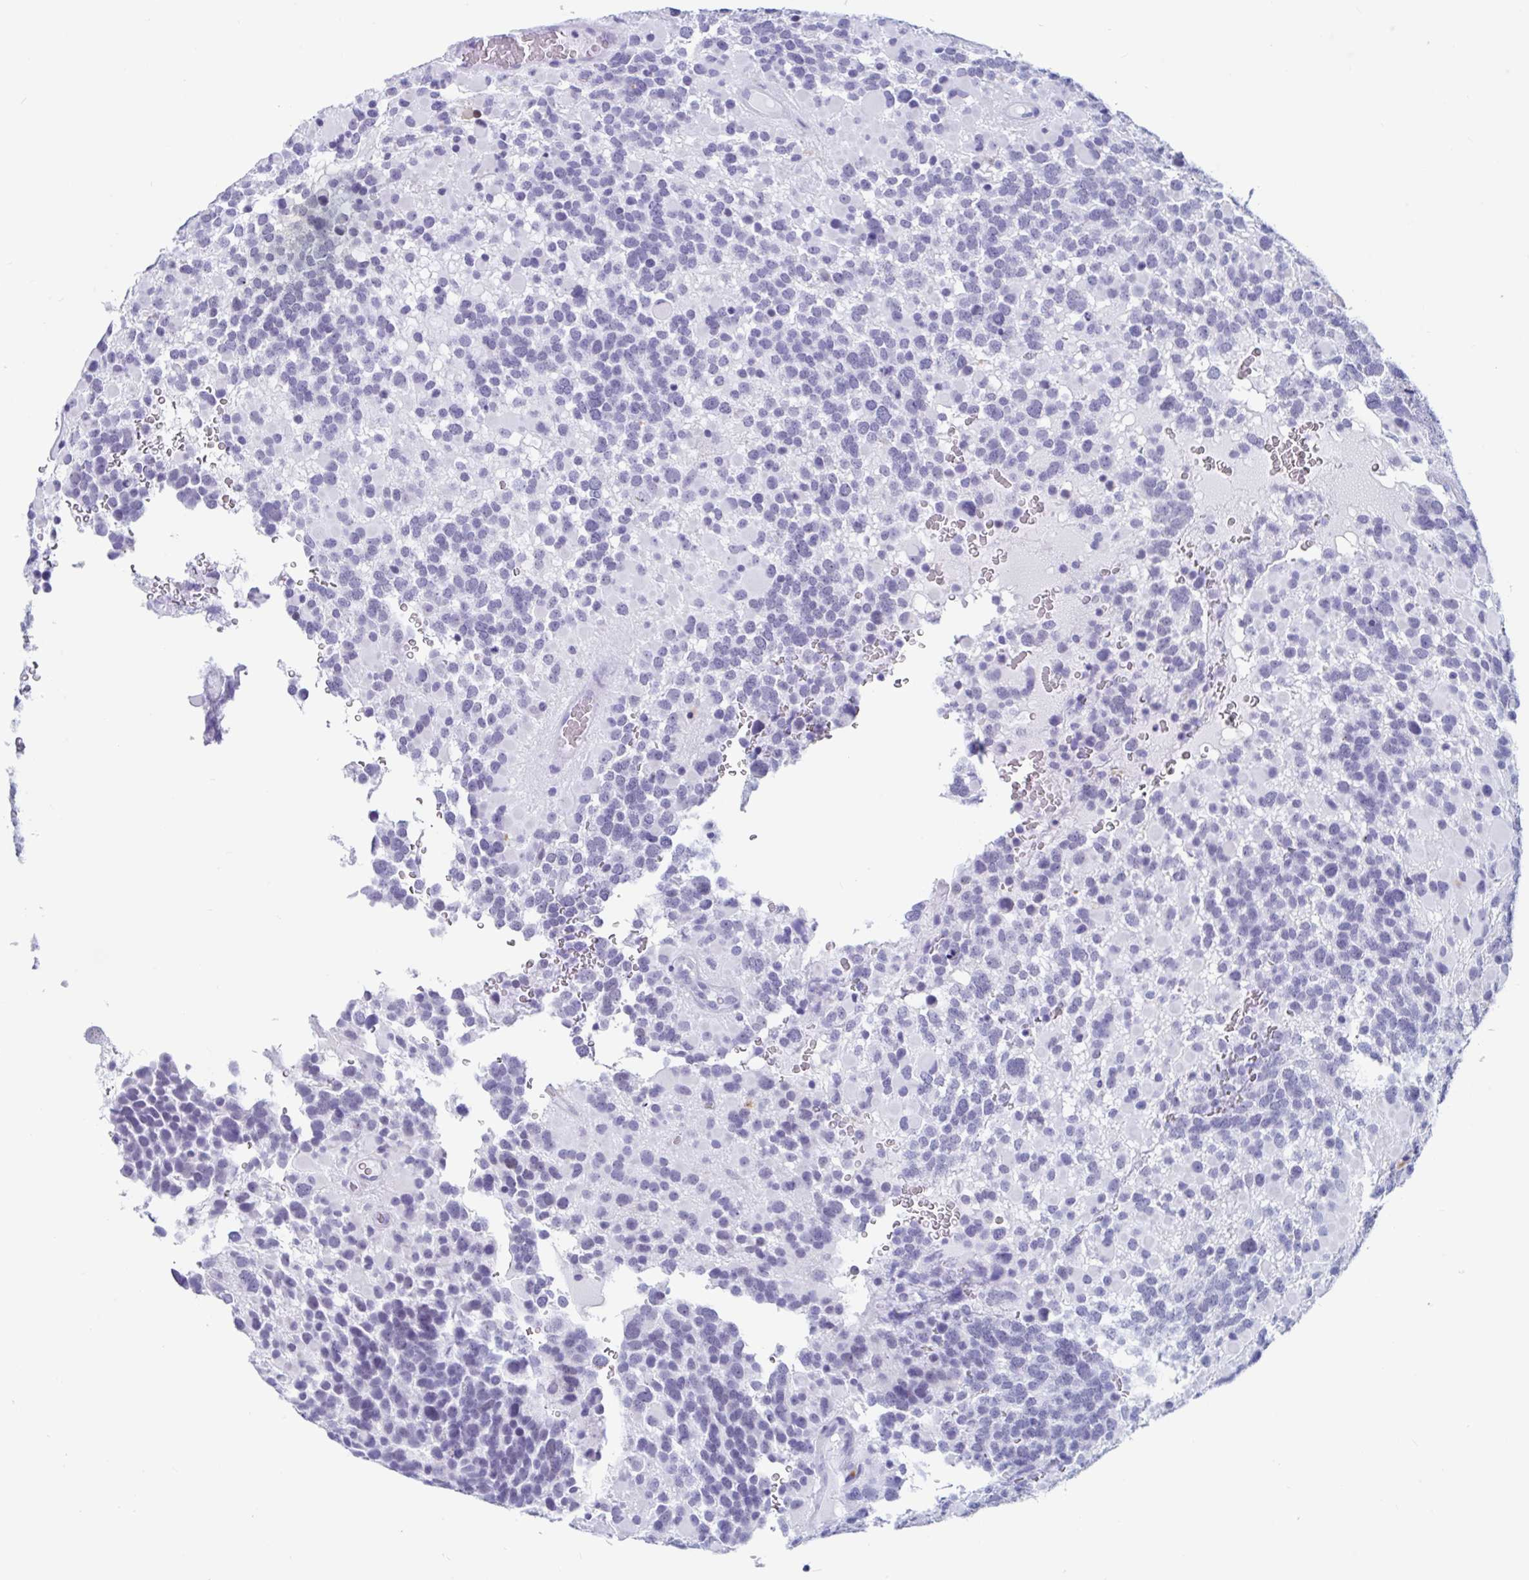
{"staining": {"intensity": "negative", "quantity": "none", "location": "none"}, "tissue": "glioma", "cell_type": "Tumor cells", "image_type": "cancer", "snomed": [{"axis": "morphology", "description": "Glioma, malignant, High grade"}, {"axis": "topography", "description": "Brain"}], "caption": "Immunohistochemistry micrograph of human glioma stained for a protein (brown), which reveals no positivity in tumor cells.", "gene": "GKN2", "patient": {"sex": "female", "age": 40}}